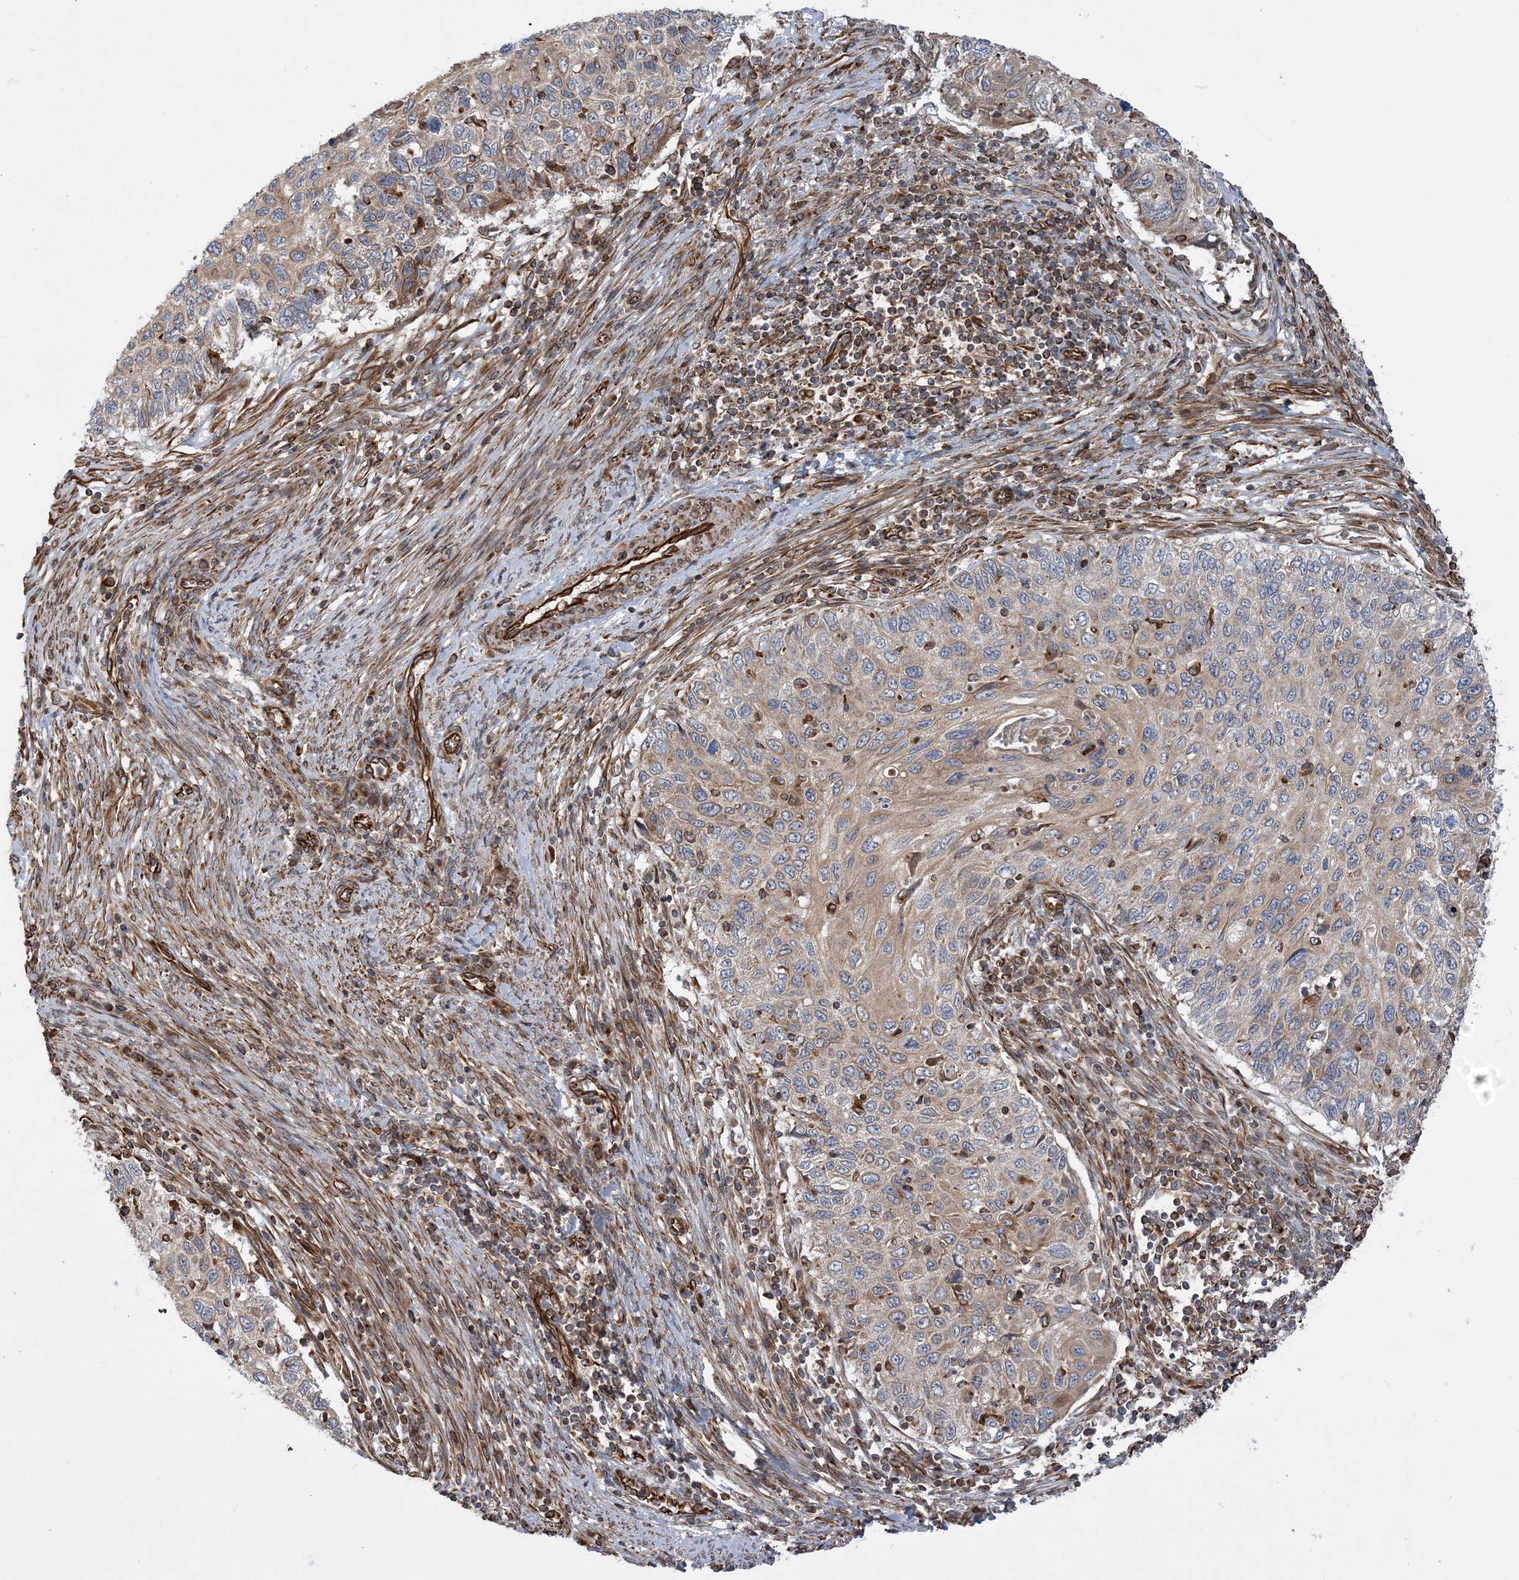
{"staining": {"intensity": "weak", "quantity": "25%-75%", "location": "cytoplasmic/membranous"}, "tissue": "cervical cancer", "cell_type": "Tumor cells", "image_type": "cancer", "snomed": [{"axis": "morphology", "description": "Squamous cell carcinoma, NOS"}, {"axis": "topography", "description": "Cervix"}], "caption": "Cervical cancer (squamous cell carcinoma) was stained to show a protein in brown. There is low levels of weak cytoplasmic/membranous positivity in about 25%-75% of tumor cells. Using DAB (brown) and hematoxylin (blue) stains, captured at high magnification using brightfield microscopy.", "gene": "FAM114A2", "patient": {"sex": "female", "age": 70}}